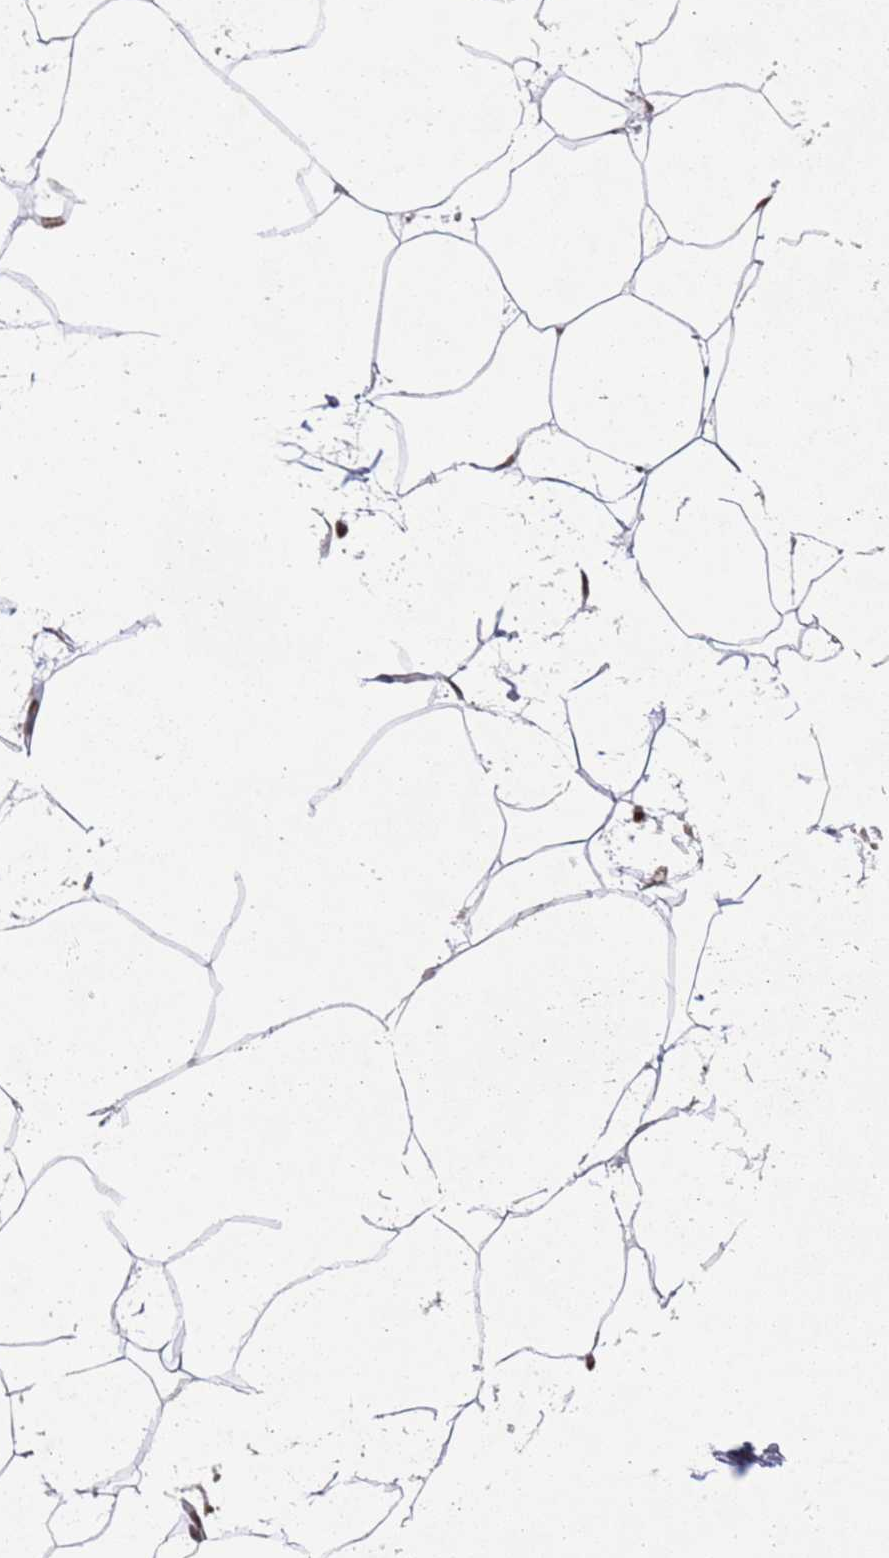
{"staining": {"intensity": "moderate", "quantity": "<25%", "location": "nuclear"}, "tissue": "adipose tissue", "cell_type": "Adipocytes", "image_type": "normal", "snomed": [{"axis": "morphology", "description": "Normal tissue, NOS"}, {"axis": "topography", "description": "Adipose tissue"}], "caption": "A photomicrograph of human adipose tissue stained for a protein shows moderate nuclear brown staining in adipocytes. (IHC, brightfield microscopy, high magnification).", "gene": "ESF1", "patient": {"sex": "female", "age": 37}}